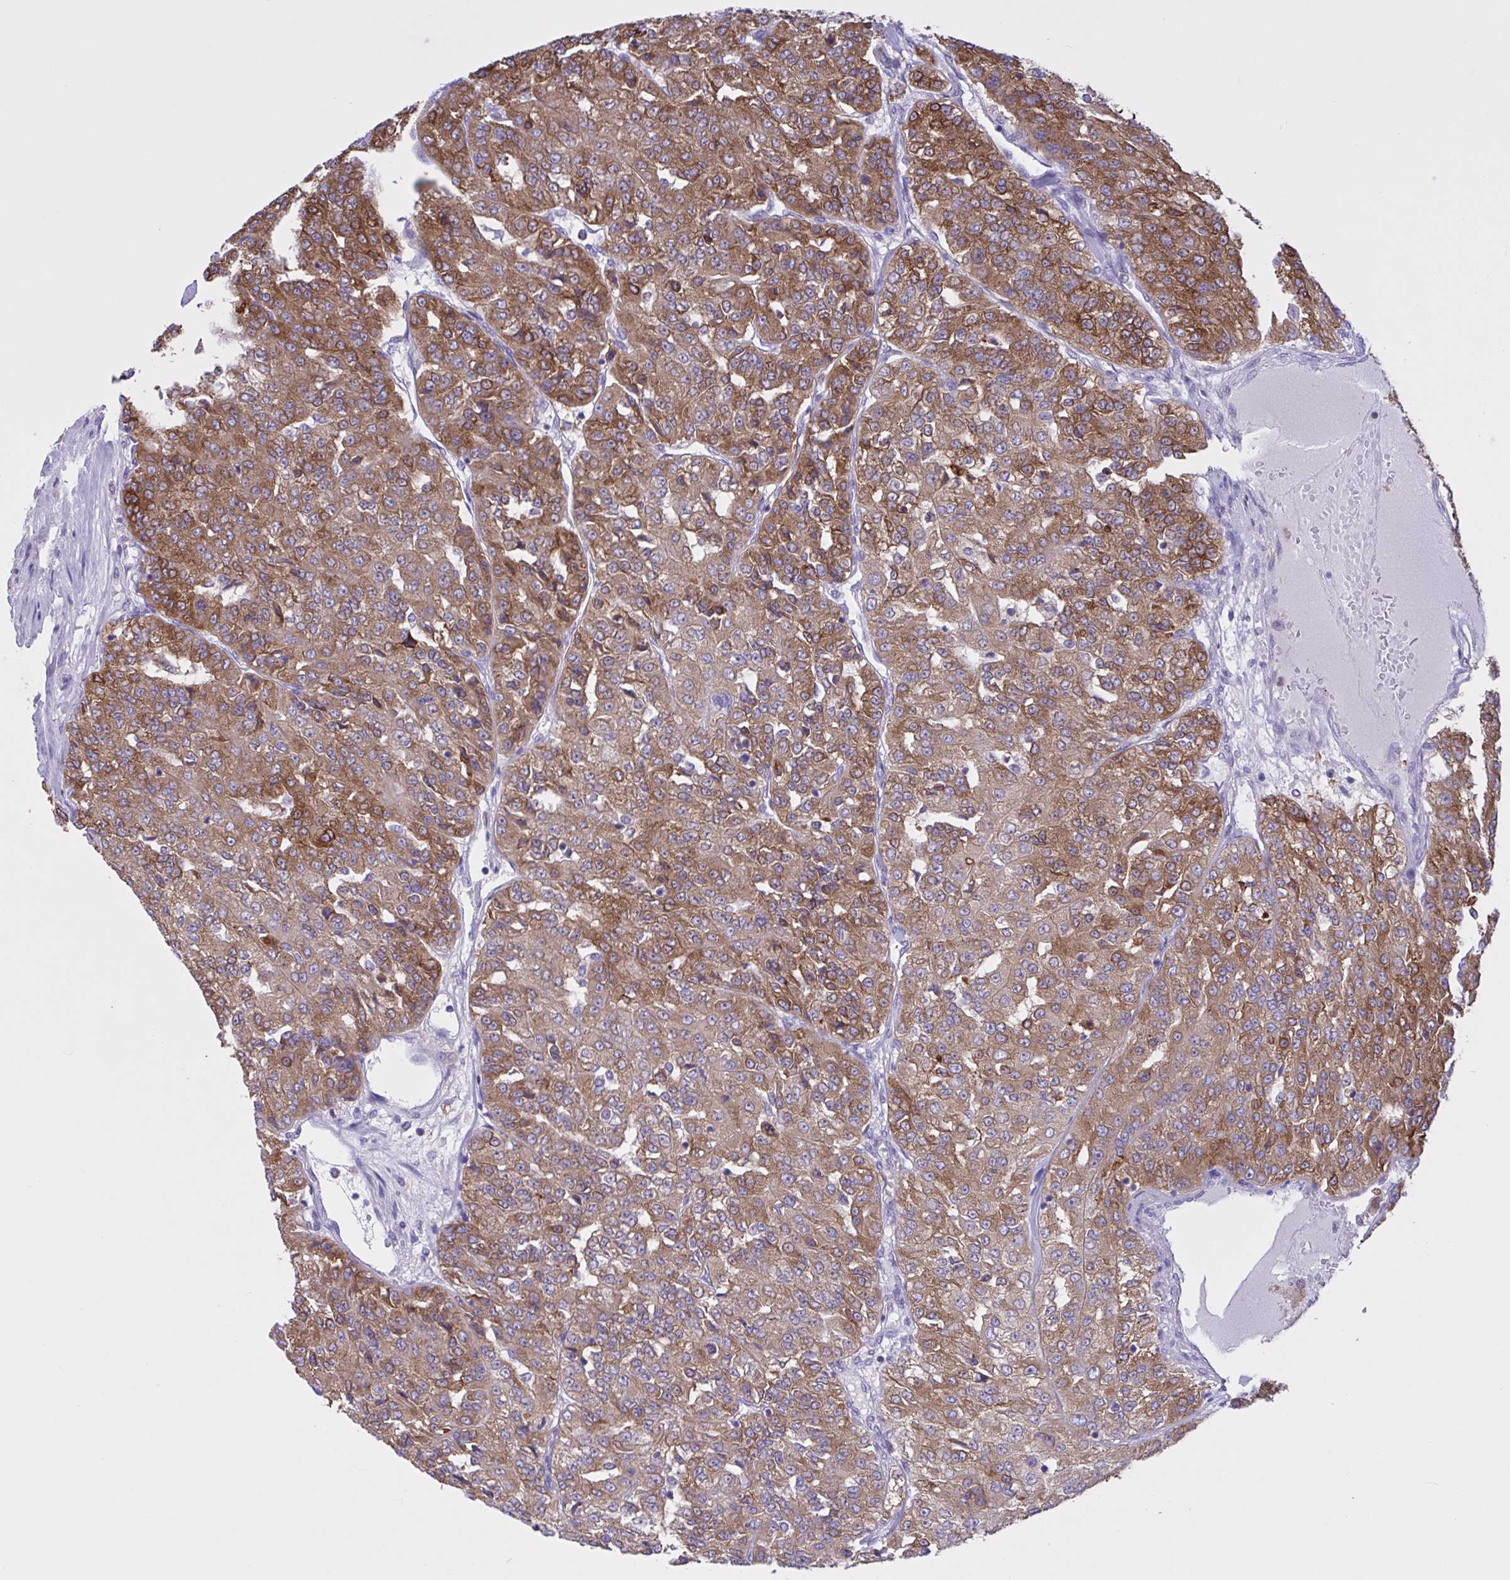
{"staining": {"intensity": "moderate", "quantity": ">75%", "location": "cytoplasmic/membranous"}, "tissue": "renal cancer", "cell_type": "Tumor cells", "image_type": "cancer", "snomed": [{"axis": "morphology", "description": "Adenocarcinoma, NOS"}, {"axis": "topography", "description": "Kidney"}], "caption": "Immunohistochemistry (IHC) histopathology image of human adenocarcinoma (renal) stained for a protein (brown), which displays medium levels of moderate cytoplasmic/membranous staining in approximately >75% of tumor cells.", "gene": "OR51M1", "patient": {"sex": "female", "age": 63}}